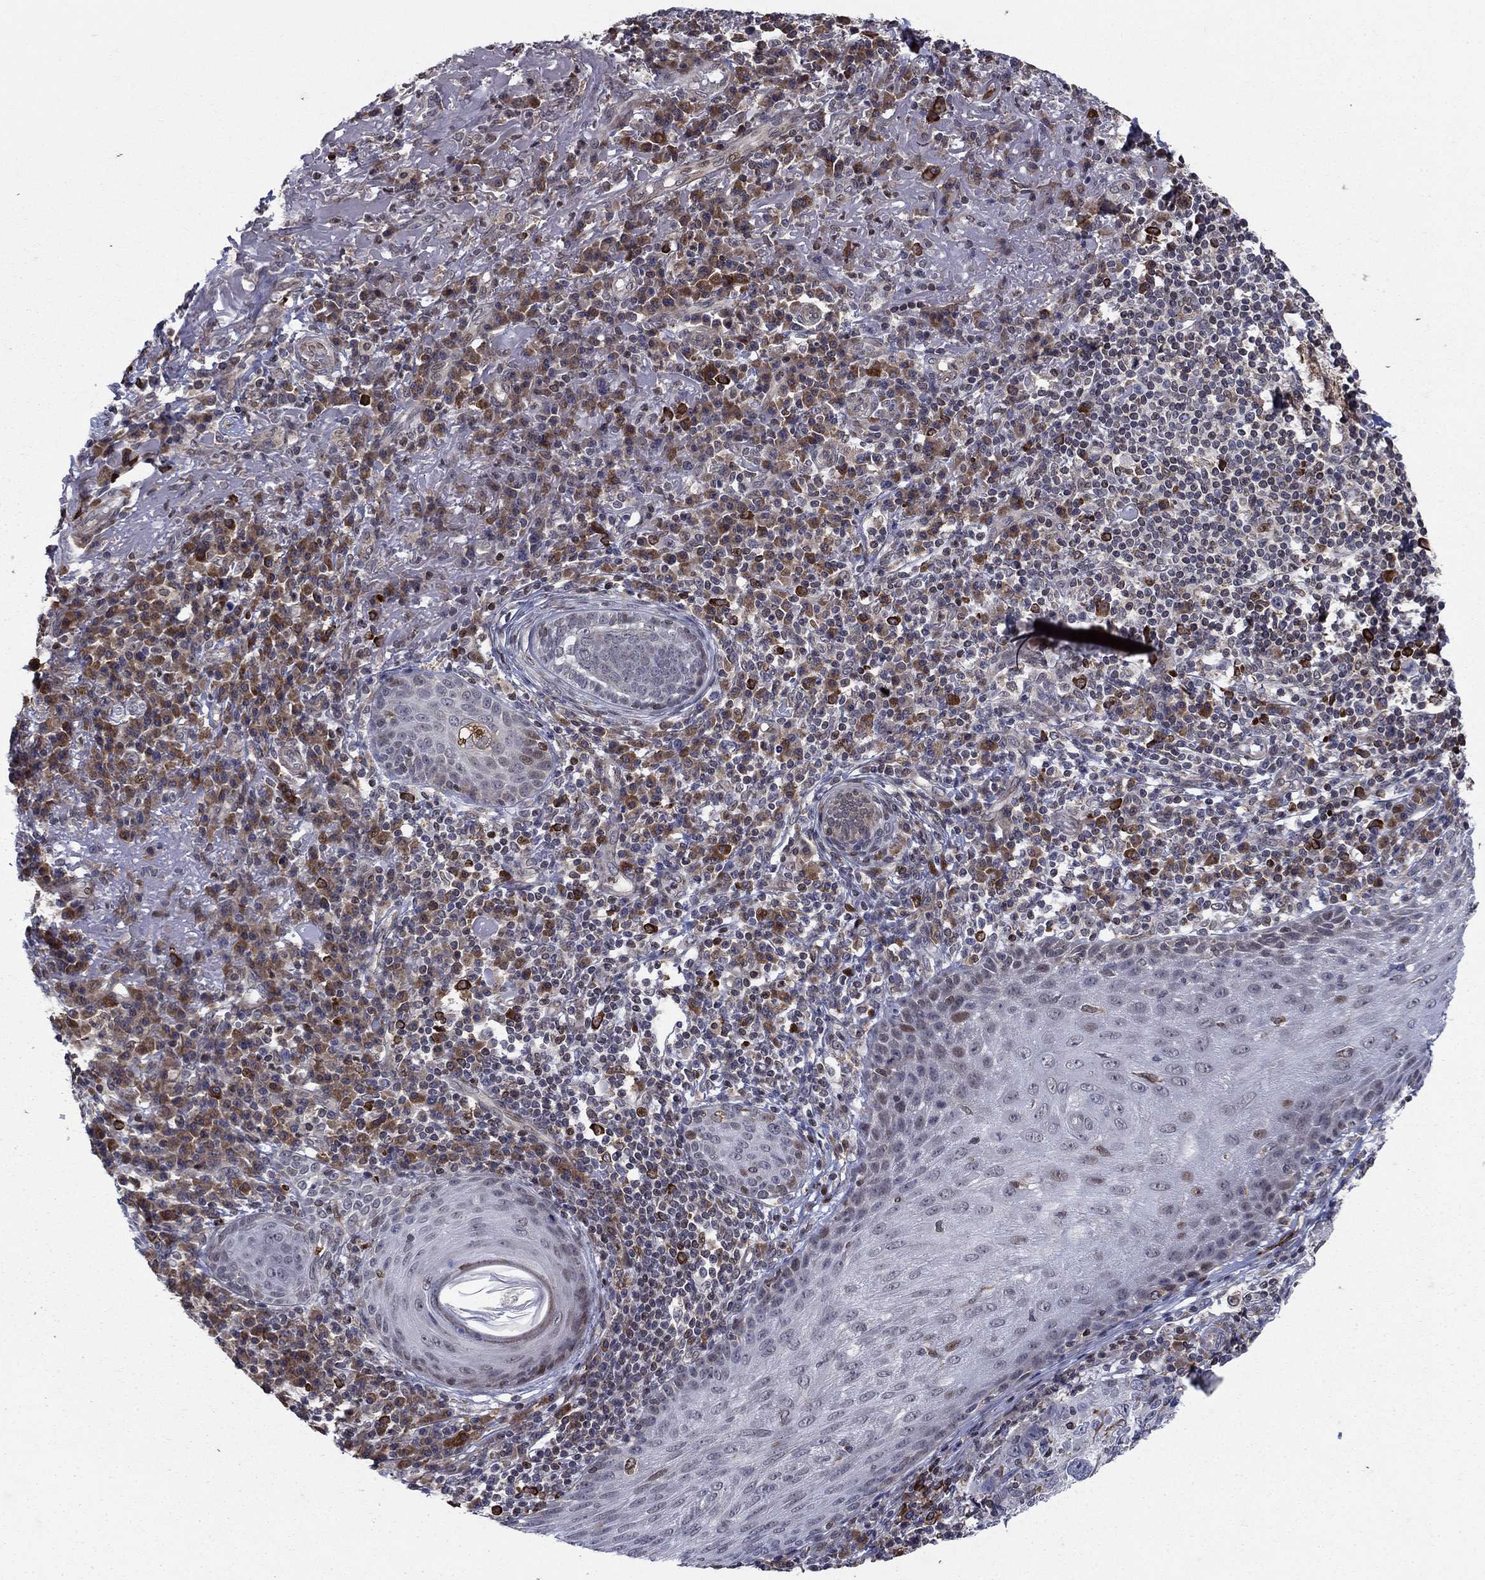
{"staining": {"intensity": "weak", "quantity": "<25%", "location": "cytoplasmic/membranous"}, "tissue": "skin cancer", "cell_type": "Tumor cells", "image_type": "cancer", "snomed": [{"axis": "morphology", "description": "Squamous cell carcinoma, NOS"}, {"axis": "topography", "description": "Skin"}], "caption": "The IHC micrograph has no significant expression in tumor cells of skin cancer (squamous cell carcinoma) tissue.", "gene": "DHRS7", "patient": {"sex": "male", "age": 92}}